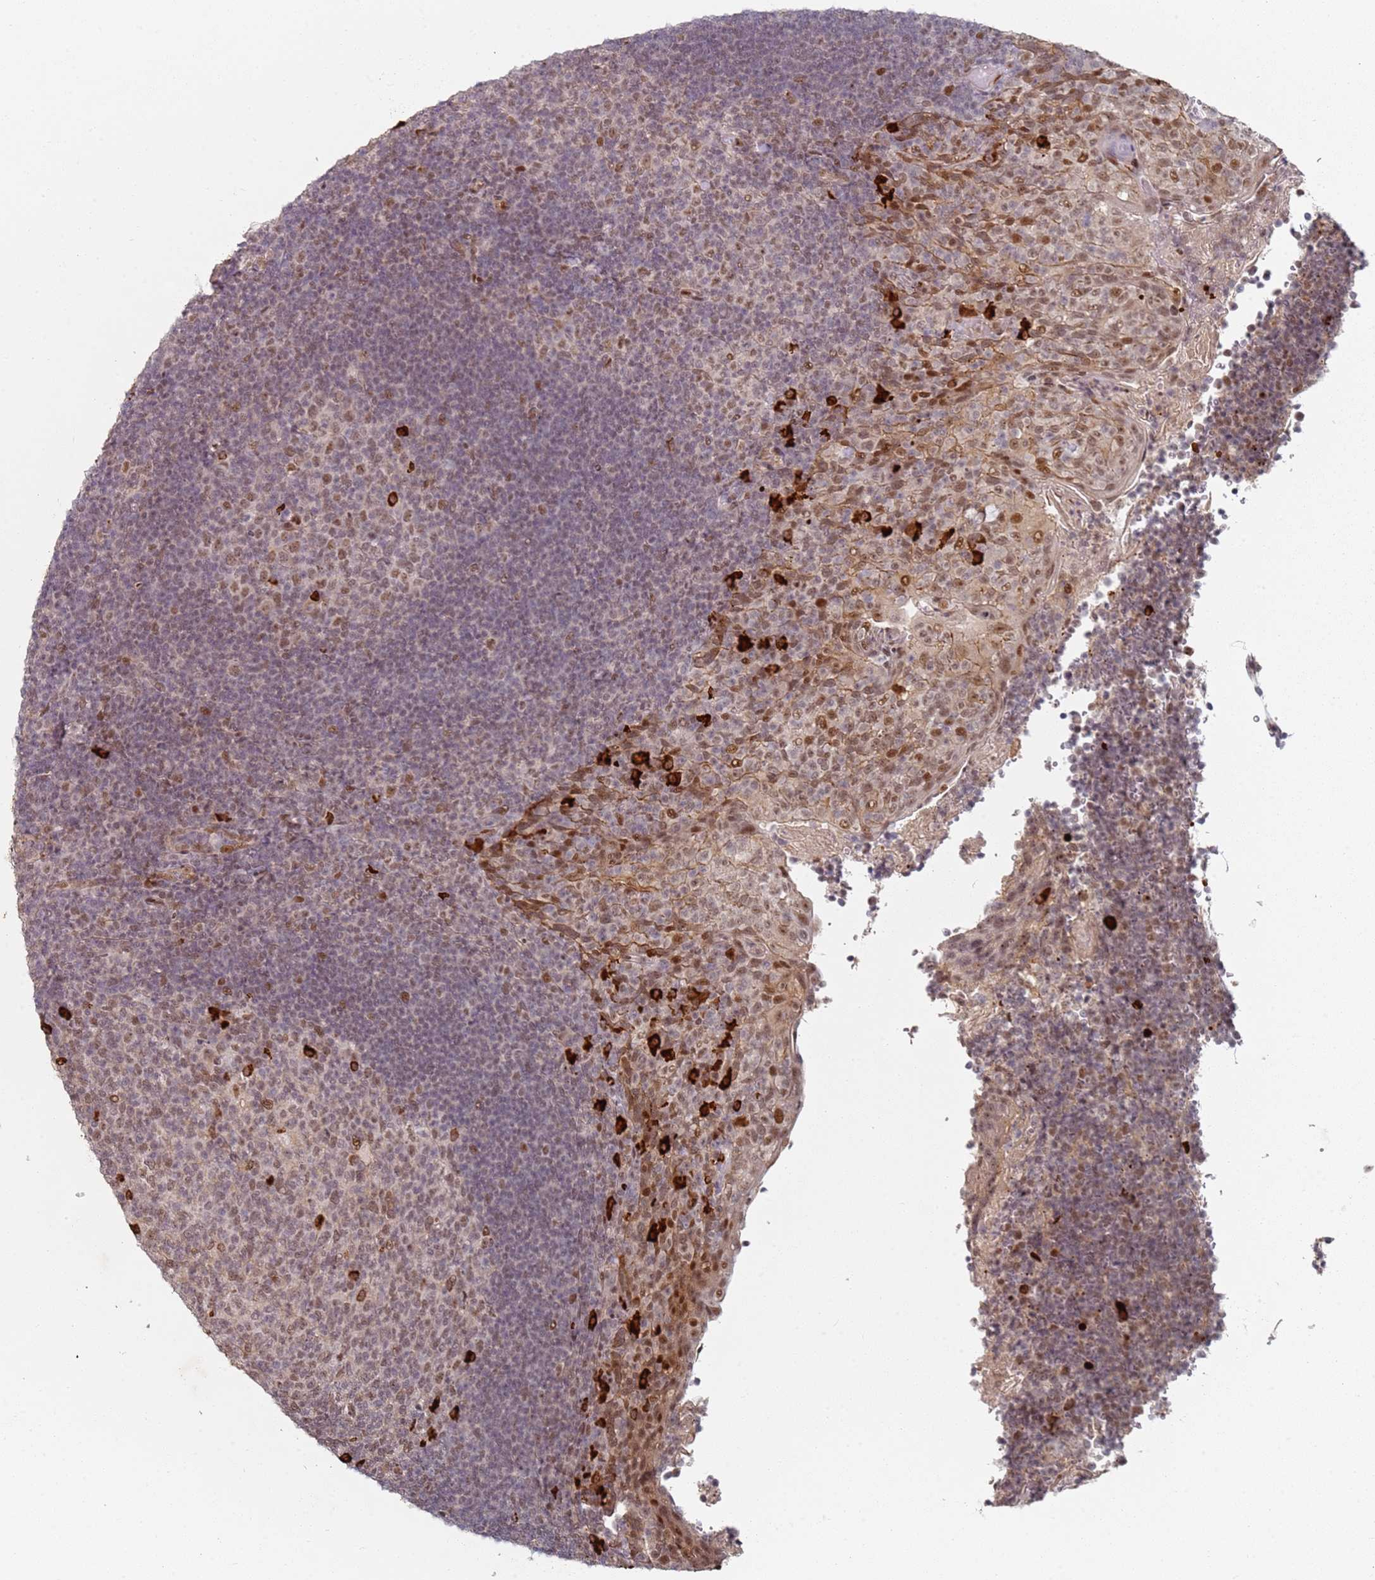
{"staining": {"intensity": "strong", "quantity": ">75%", "location": "nuclear"}, "tissue": "tonsil", "cell_type": "Germinal center cells", "image_type": "normal", "snomed": [{"axis": "morphology", "description": "Normal tissue, NOS"}, {"axis": "topography", "description": "Tonsil"}], "caption": "This histopathology image displays unremarkable tonsil stained with immunohistochemistry to label a protein in brown. The nuclear of germinal center cells show strong positivity for the protein. Nuclei are counter-stained blue.", "gene": "ATF6B", "patient": {"sex": "female", "age": 10}}